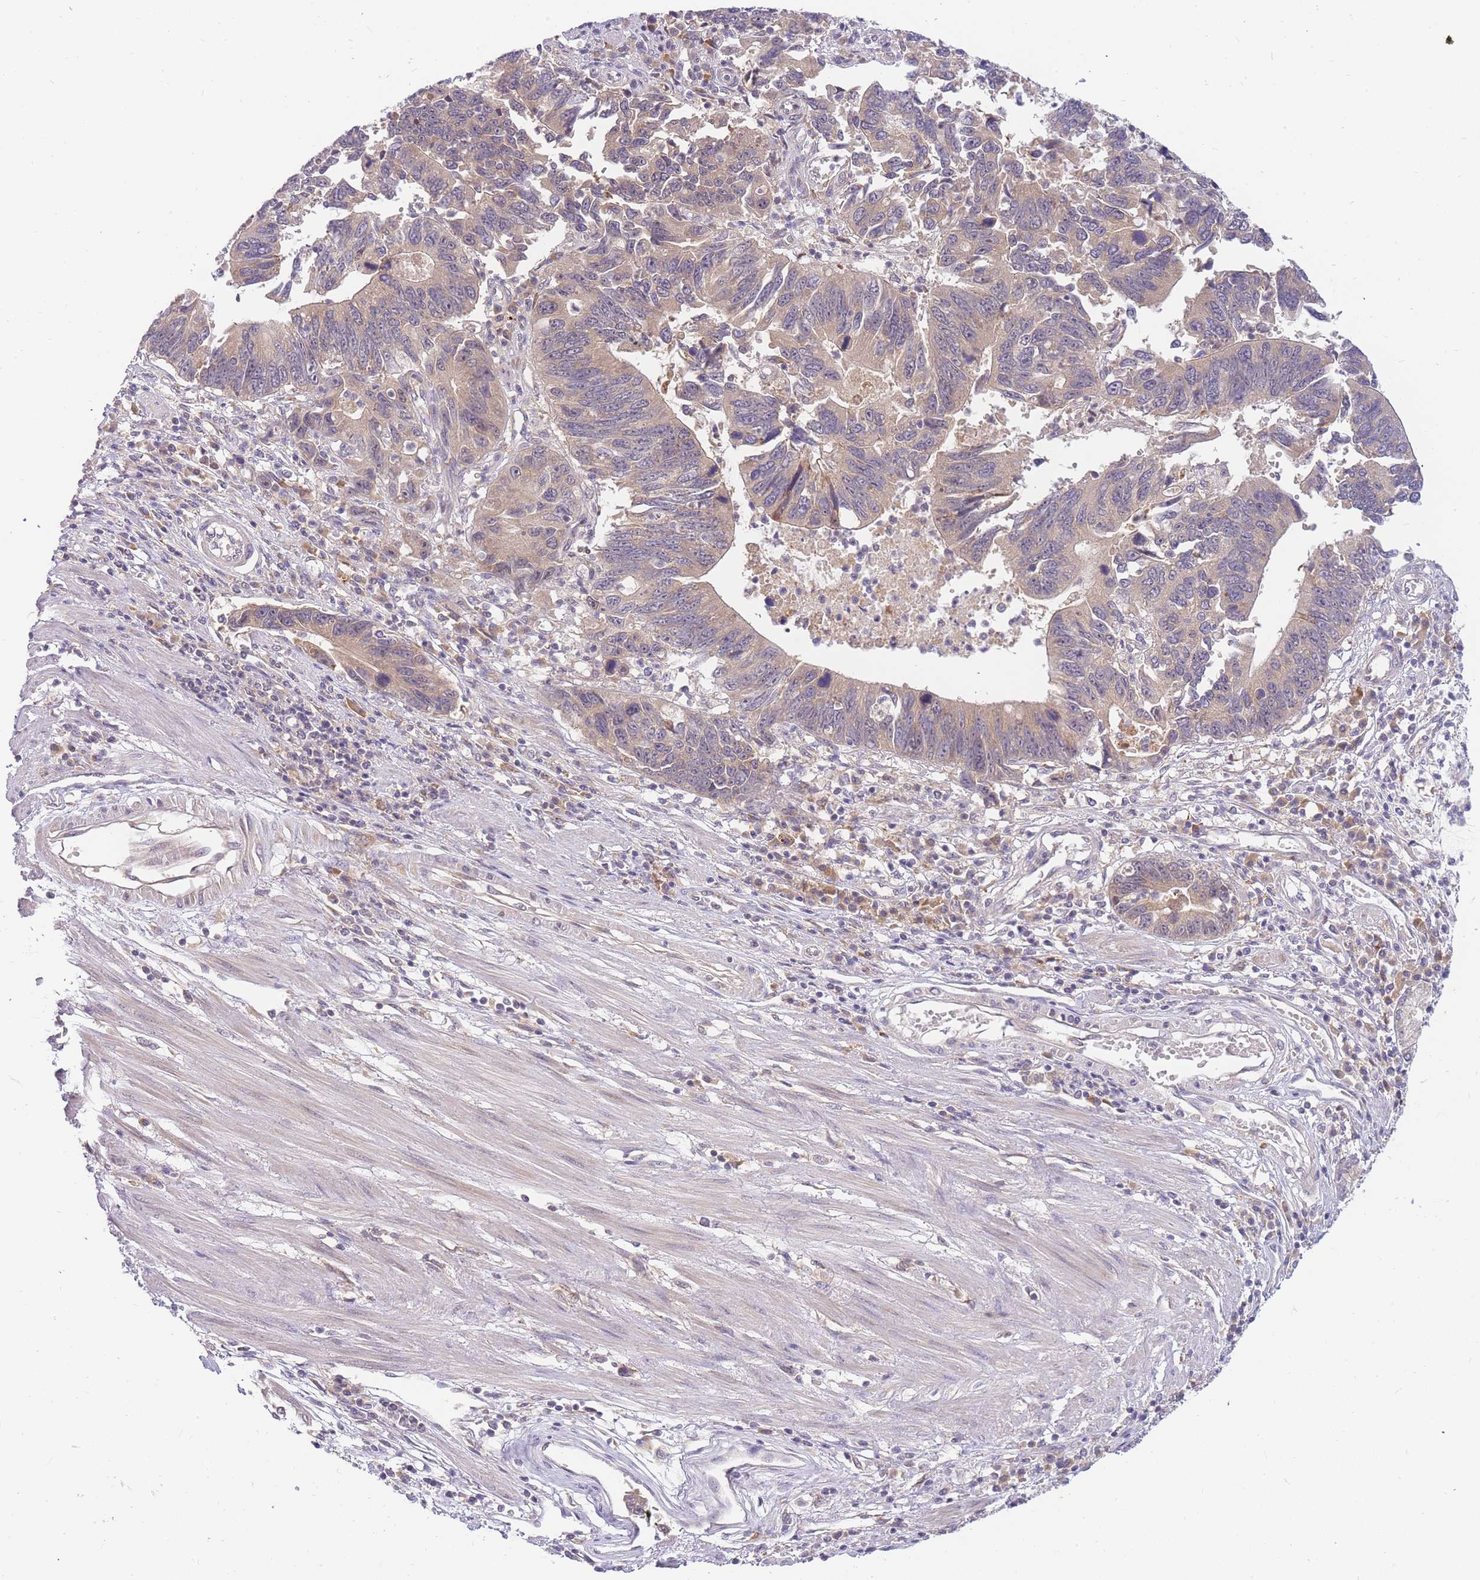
{"staining": {"intensity": "weak", "quantity": "<25%", "location": "cytoplasmic/membranous"}, "tissue": "stomach cancer", "cell_type": "Tumor cells", "image_type": "cancer", "snomed": [{"axis": "morphology", "description": "Adenocarcinoma, NOS"}, {"axis": "topography", "description": "Stomach"}], "caption": "IHC image of human stomach adenocarcinoma stained for a protein (brown), which reveals no expression in tumor cells.", "gene": "ZNF577", "patient": {"sex": "male", "age": 59}}